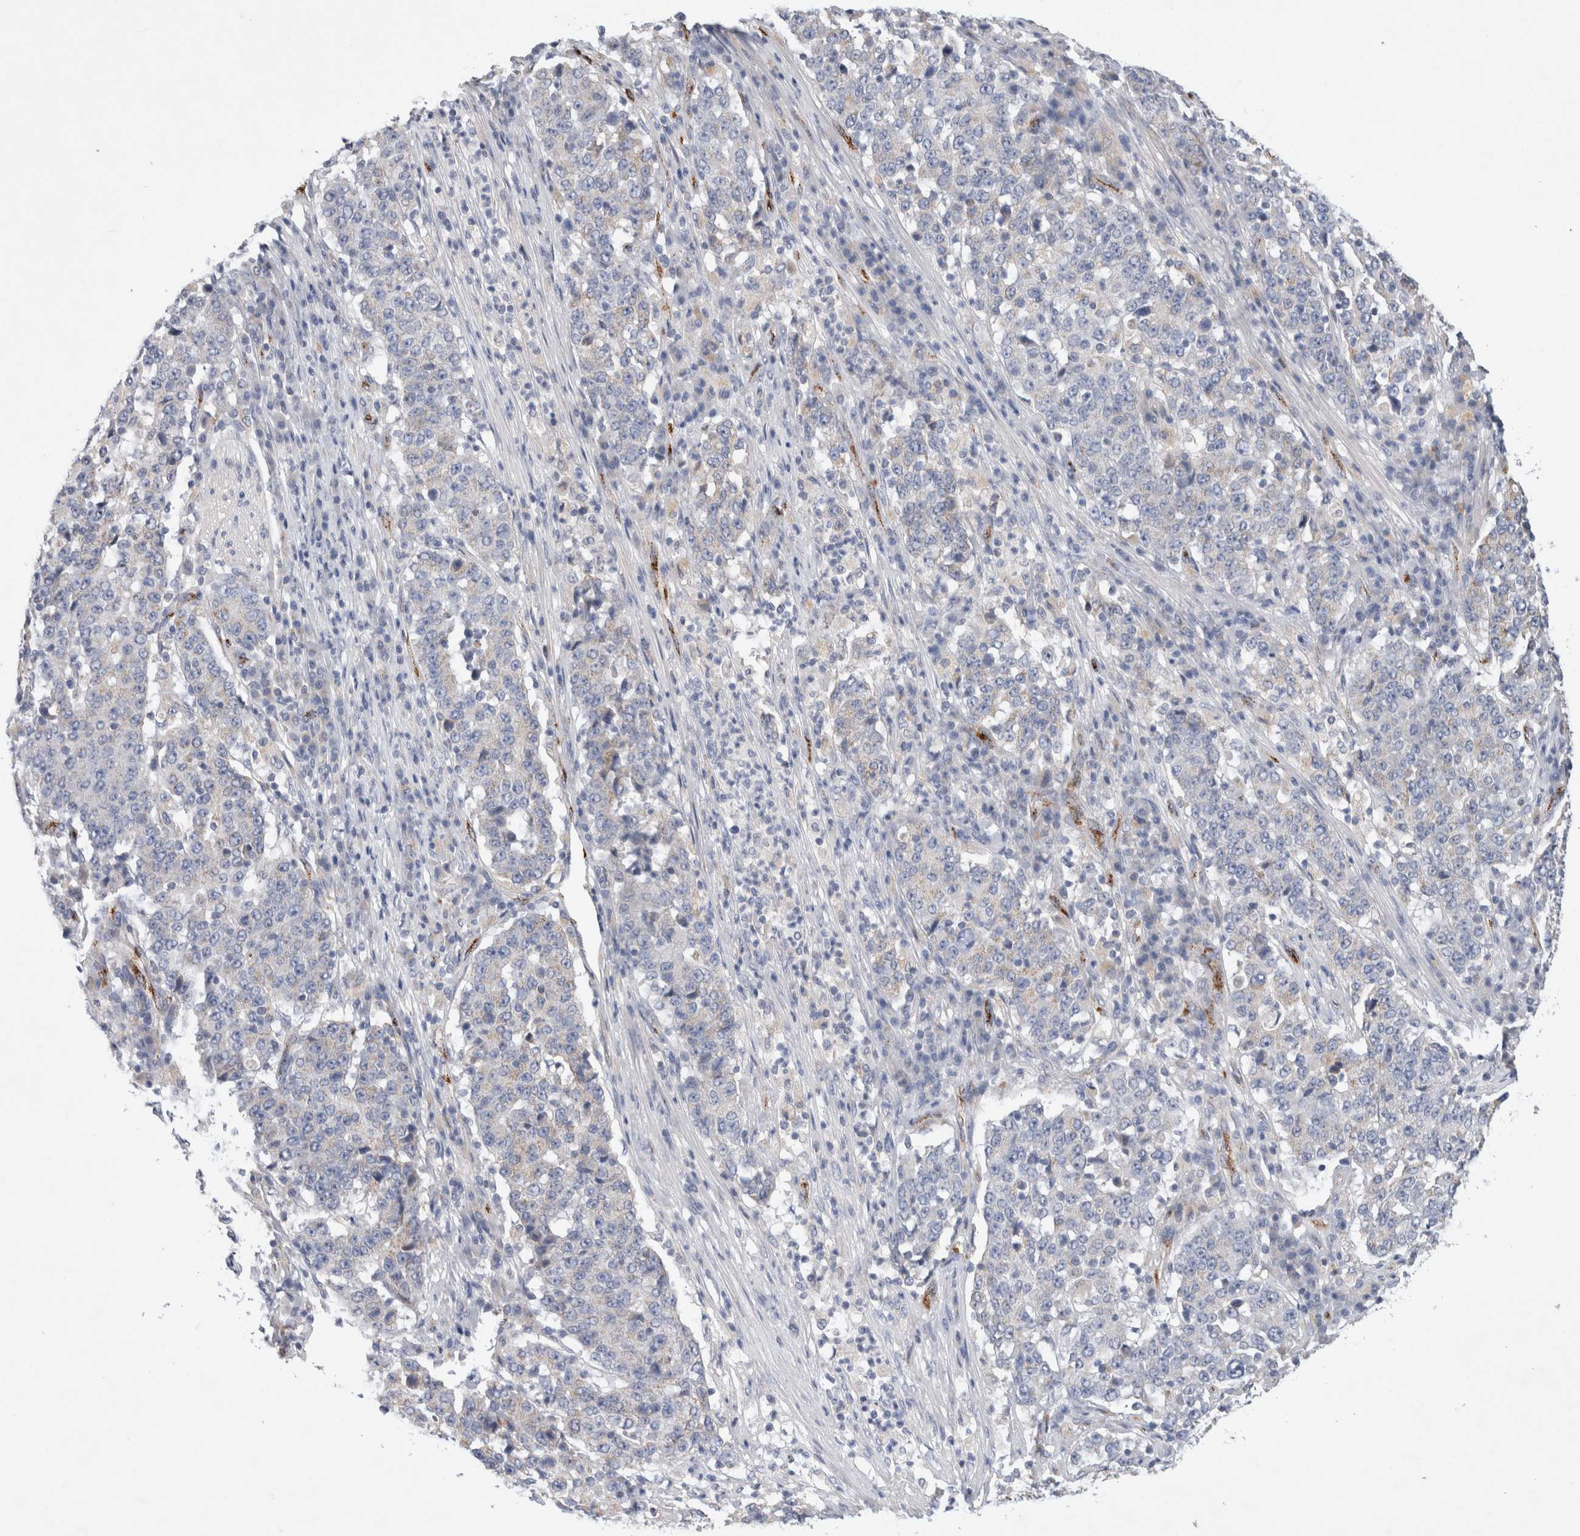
{"staining": {"intensity": "weak", "quantity": "<25%", "location": "cytoplasmic/membranous"}, "tissue": "stomach cancer", "cell_type": "Tumor cells", "image_type": "cancer", "snomed": [{"axis": "morphology", "description": "Adenocarcinoma, NOS"}, {"axis": "topography", "description": "Stomach"}], "caption": "High power microscopy histopathology image of an immunohistochemistry (IHC) photomicrograph of stomach cancer (adenocarcinoma), revealing no significant positivity in tumor cells.", "gene": "IARS2", "patient": {"sex": "male", "age": 59}}